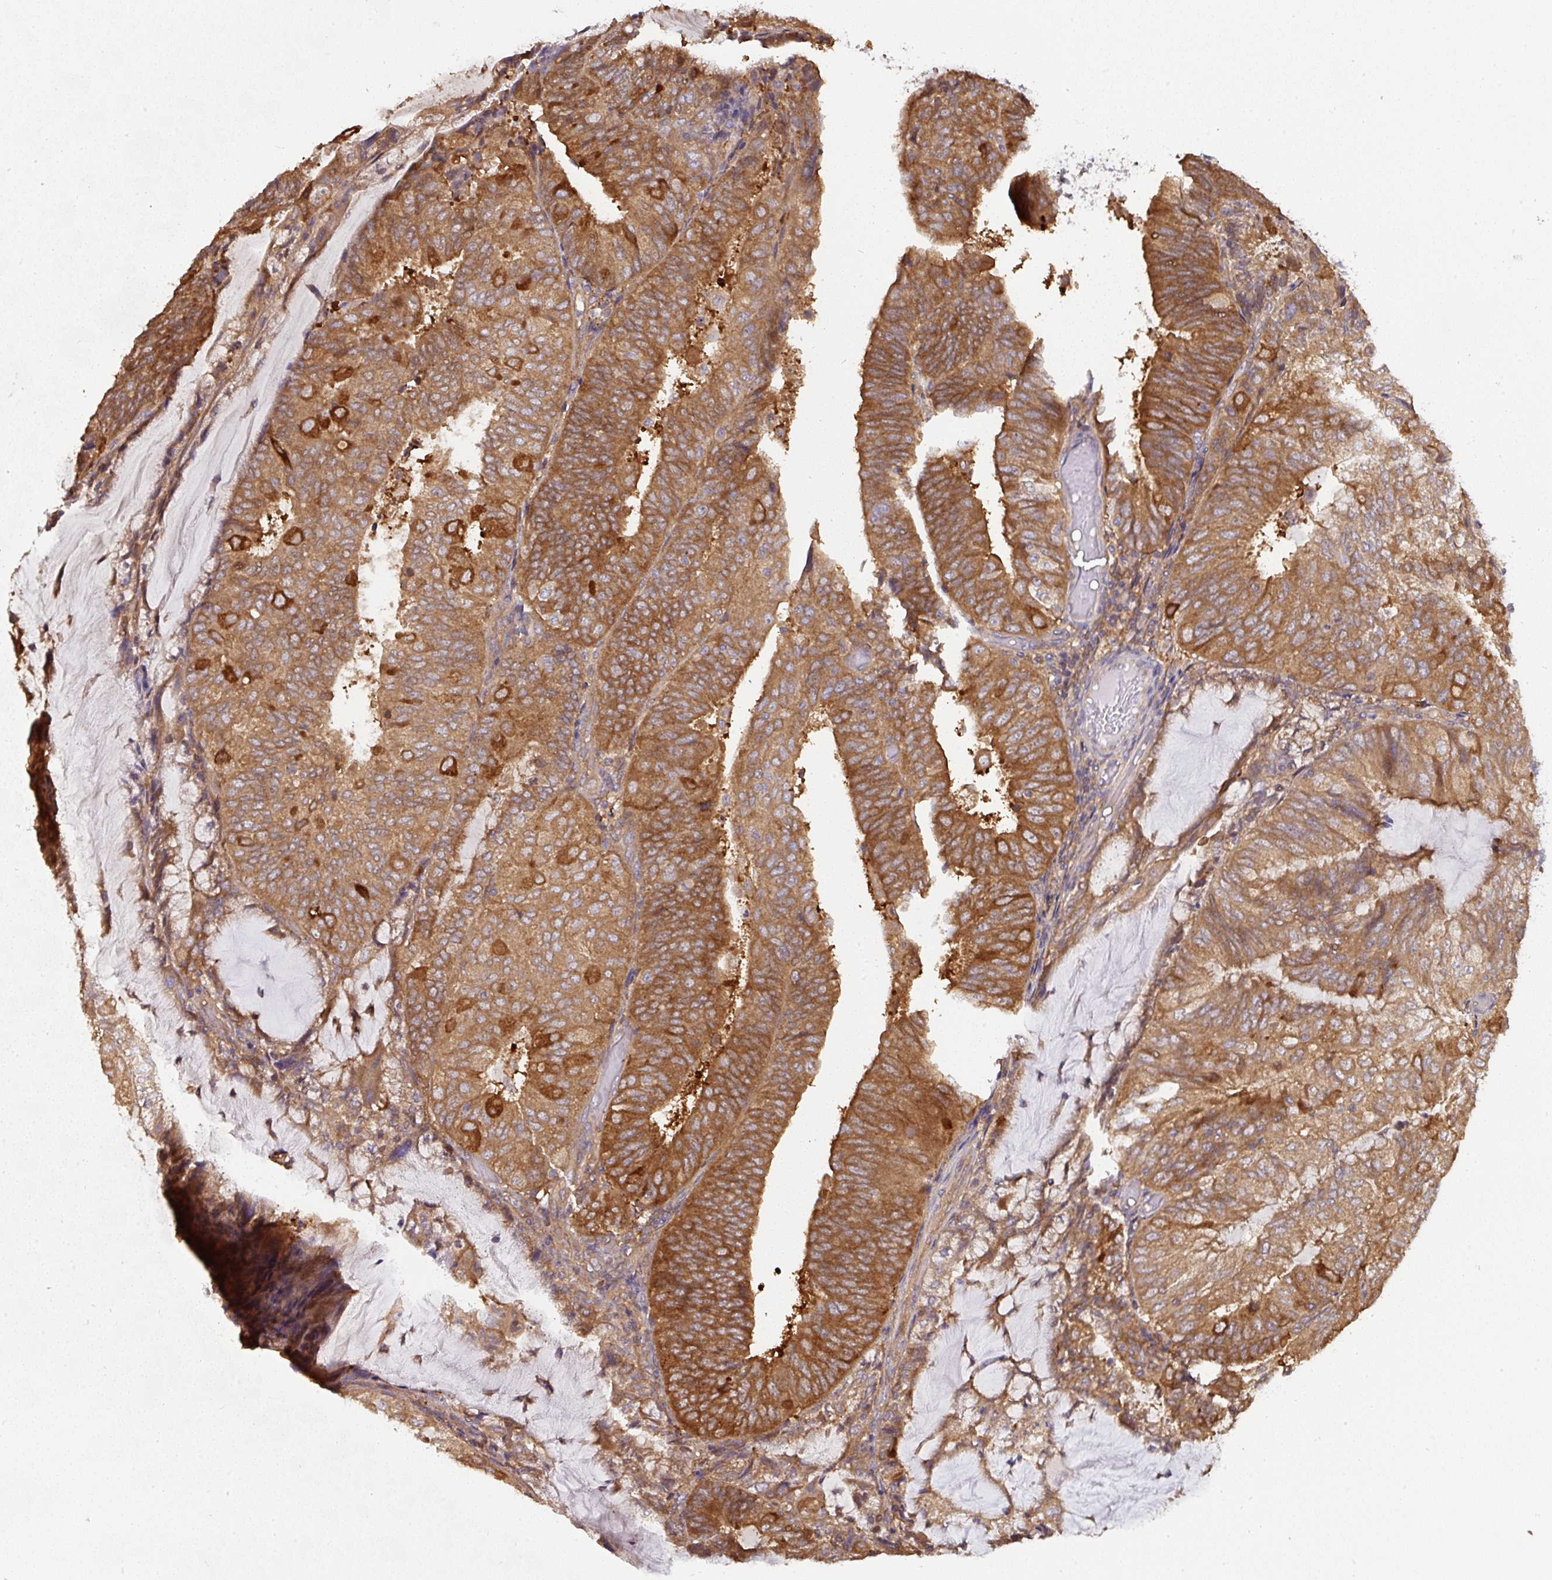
{"staining": {"intensity": "moderate", "quantity": ">75%", "location": "cytoplasmic/membranous"}, "tissue": "endometrial cancer", "cell_type": "Tumor cells", "image_type": "cancer", "snomed": [{"axis": "morphology", "description": "Adenocarcinoma, NOS"}, {"axis": "topography", "description": "Endometrium"}], "caption": "IHC (DAB) staining of human endometrial cancer shows moderate cytoplasmic/membranous protein positivity in about >75% of tumor cells.", "gene": "ST13", "patient": {"sex": "female", "age": 81}}